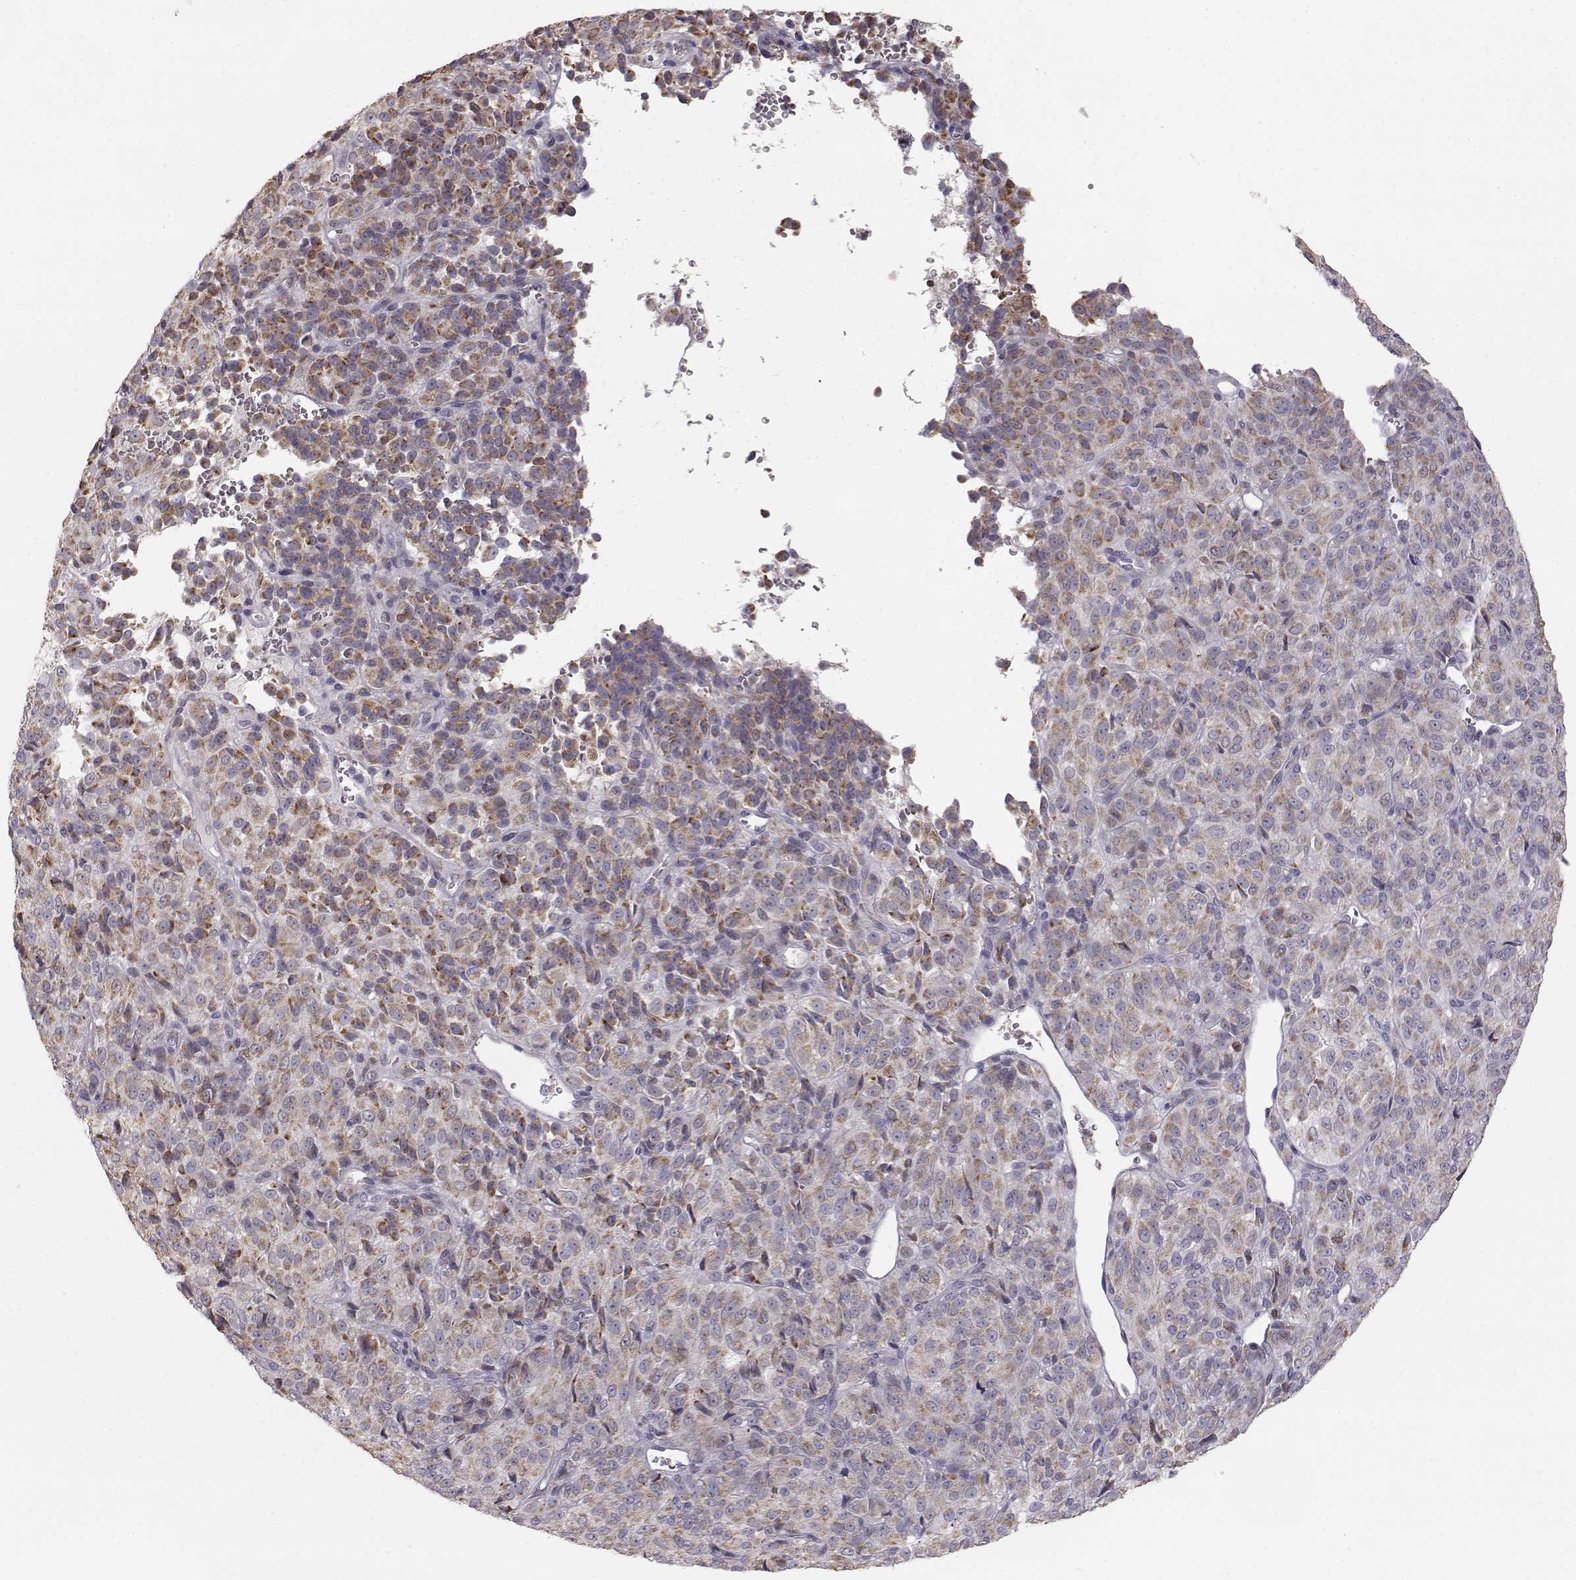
{"staining": {"intensity": "moderate", "quantity": ">75%", "location": "cytoplasmic/membranous"}, "tissue": "melanoma", "cell_type": "Tumor cells", "image_type": "cancer", "snomed": [{"axis": "morphology", "description": "Malignant melanoma, Metastatic site"}, {"axis": "topography", "description": "Brain"}], "caption": "This image demonstrates melanoma stained with immunohistochemistry to label a protein in brown. The cytoplasmic/membranous of tumor cells show moderate positivity for the protein. Nuclei are counter-stained blue.", "gene": "GRAP2", "patient": {"sex": "female", "age": 56}}